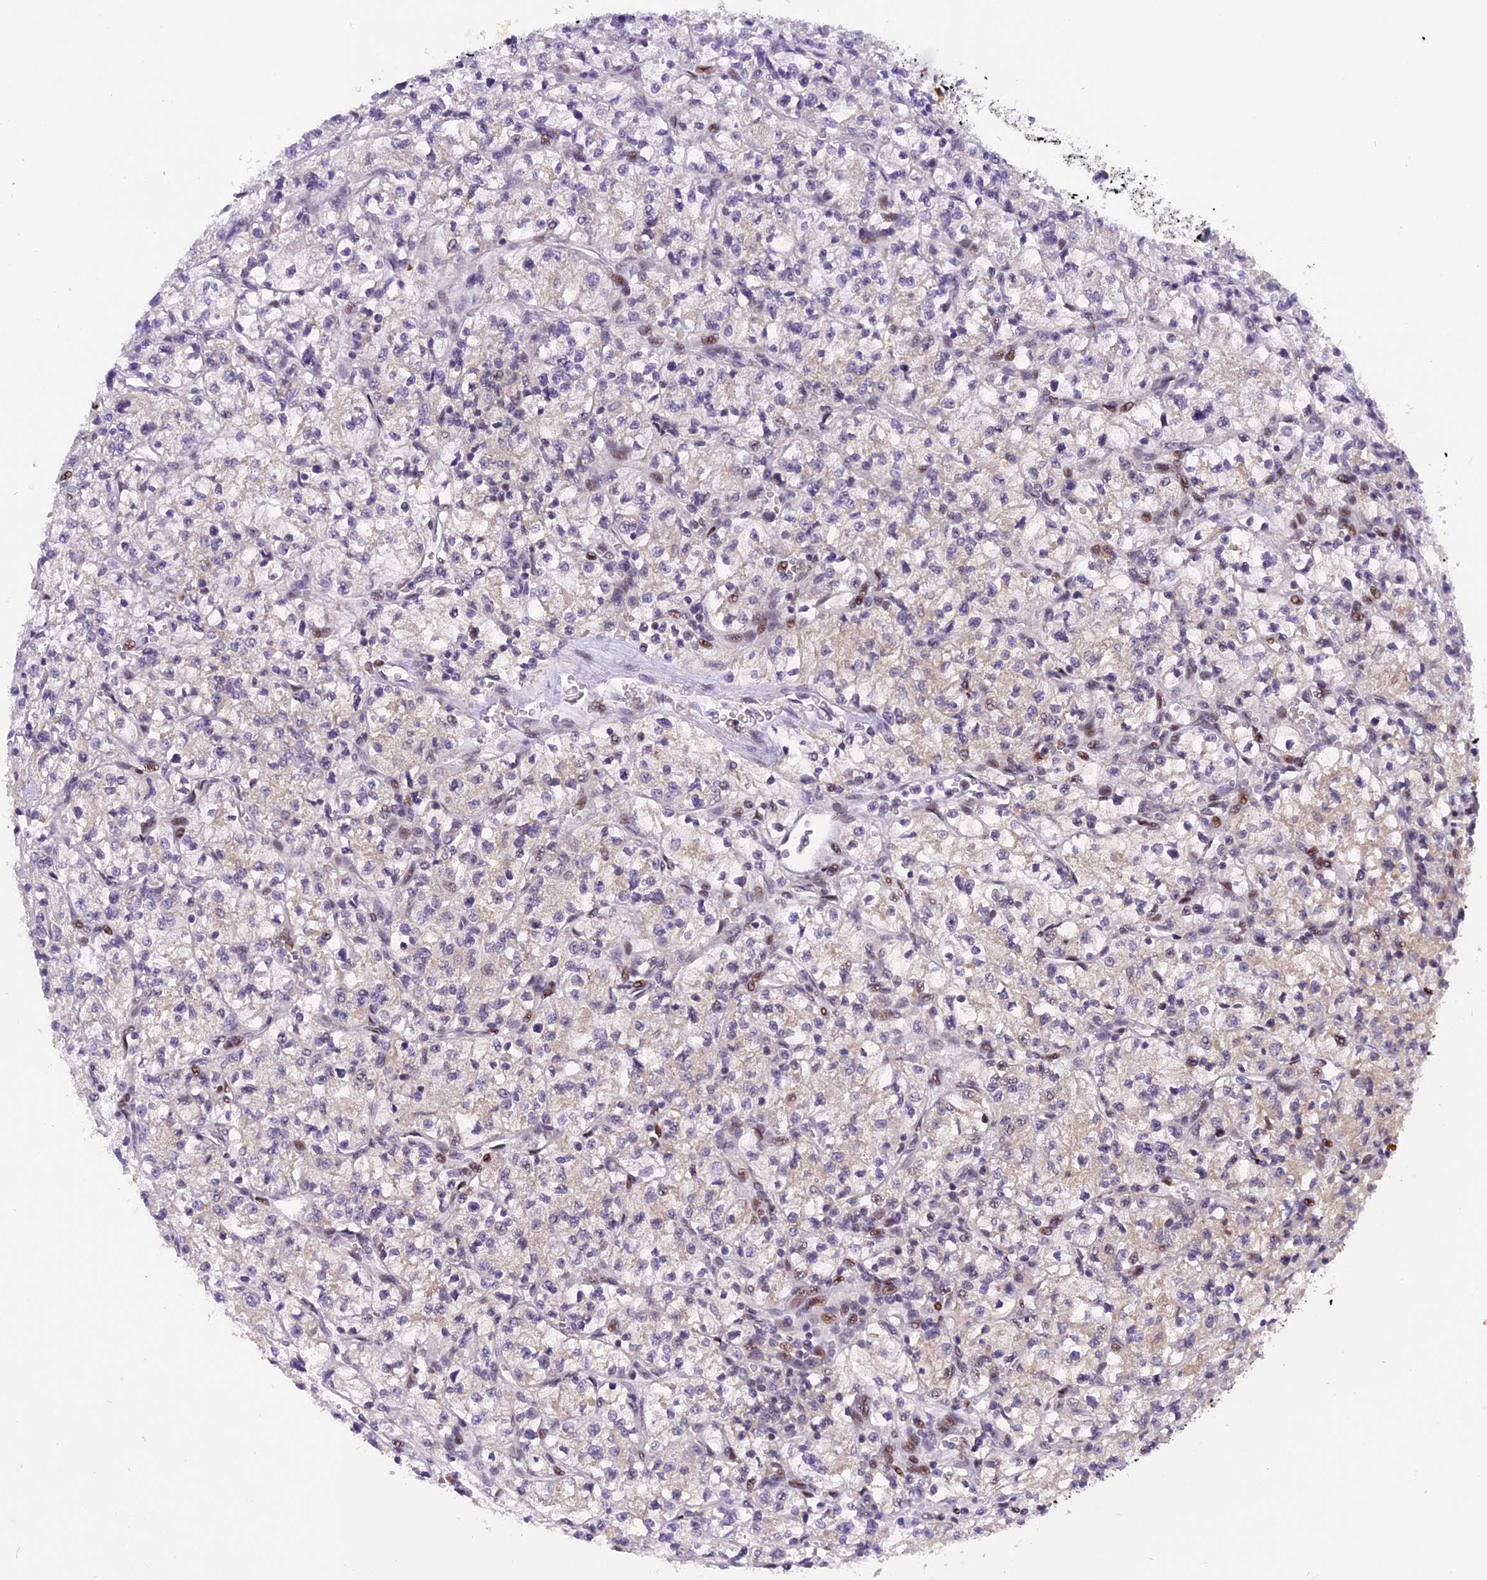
{"staining": {"intensity": "moderate", "quantity": "<25%", "location": "nuclear"}, "tissue": "renal cancer", "cell_type": "Tumor cells", "image_type": "cancer", "snomed": [{"axis": "morphology", "description": "Adenocarcinoma, NOS"}, {"axis": "topography", "description": "Kidney"}], "caption": "Immunohistochemical staining of renal cancer (adenocarcinoma) demonstrates low levels of moderate nuclear staining in approximately <25% of tumor cells.", "gene": "RABGGTA", "patient": {"sex": "female", "age": 64}}